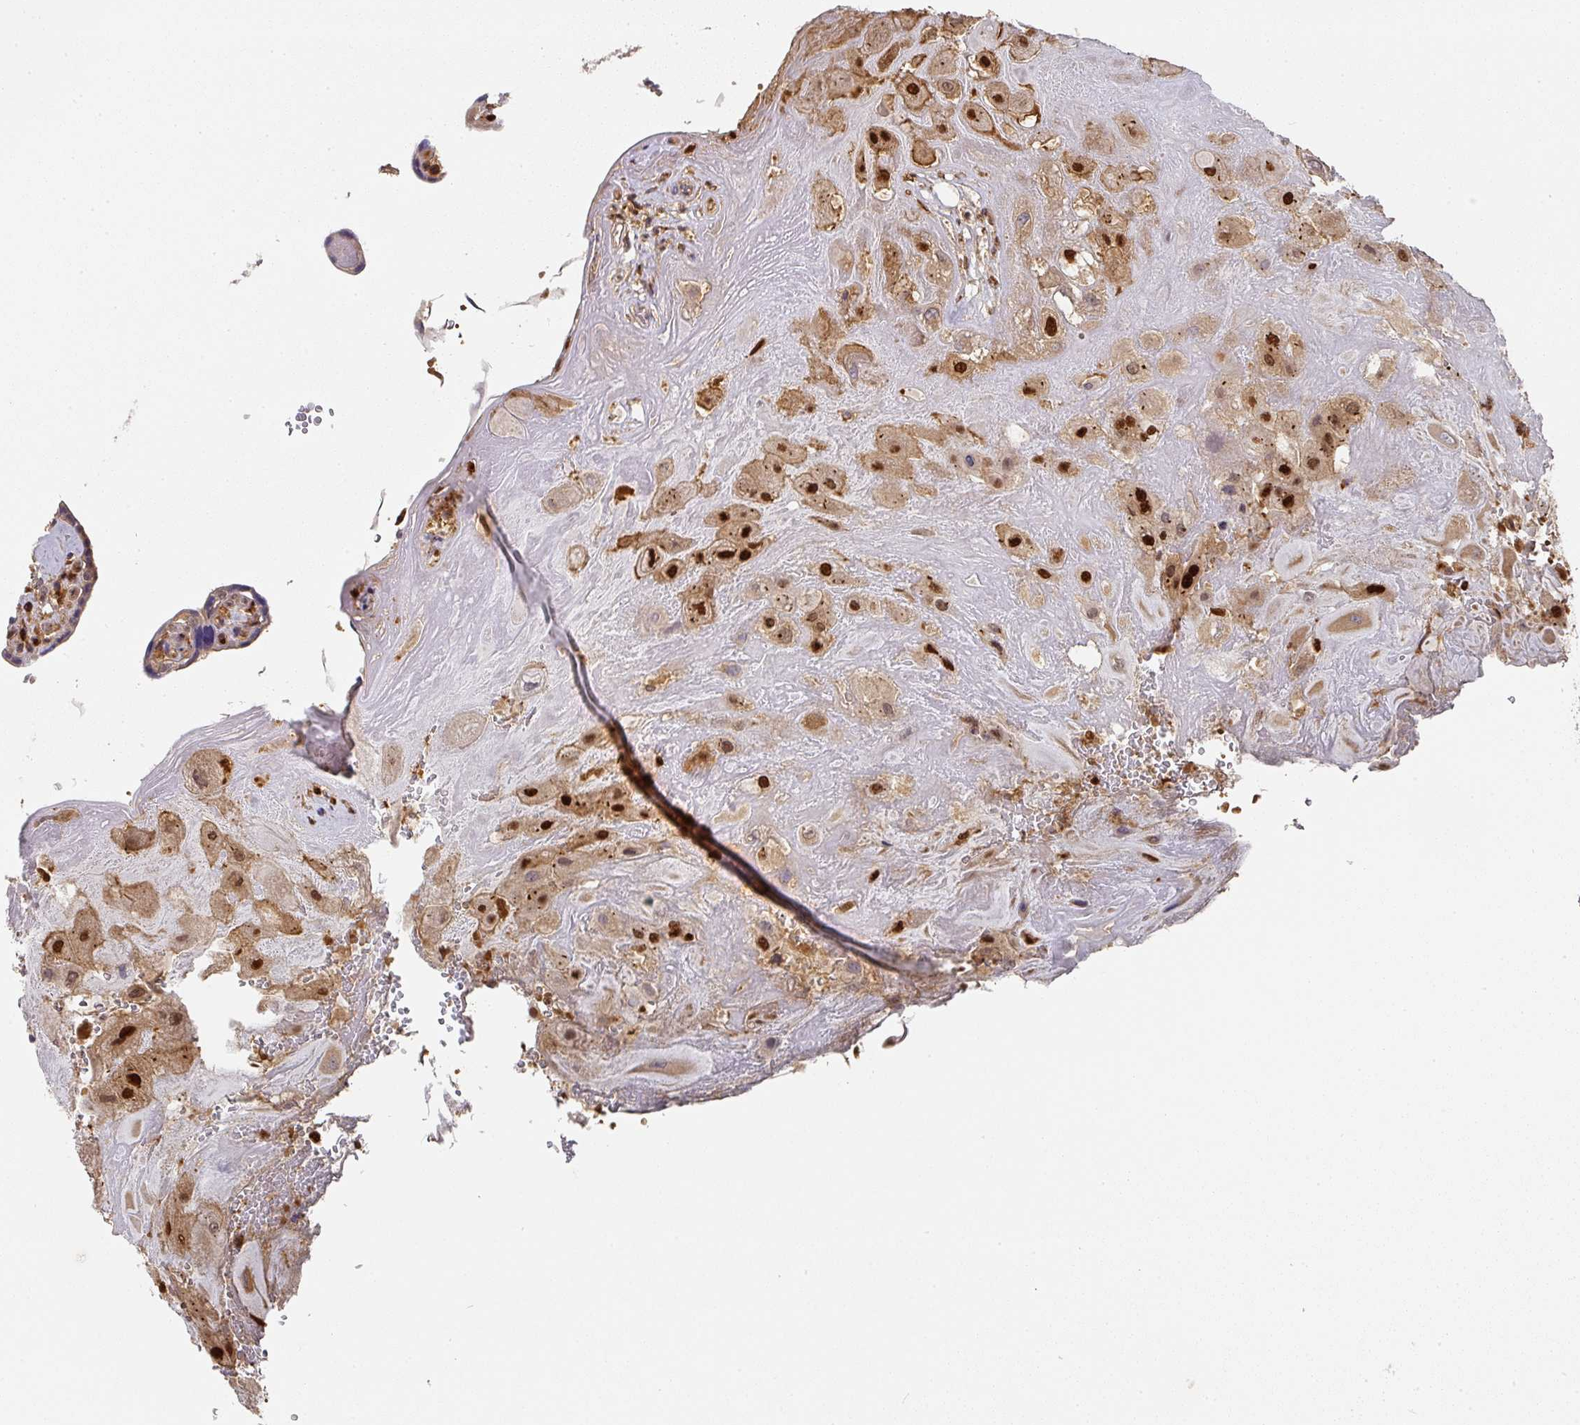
{"staining": {"intensity": "strong", "quantity": ">75%", "location": "nuclear"}, "tissue": "placenta", "cell_type": "Decidual cells", "image_type": "normal", "snomed": [{"axis": "morphology", "description": "Normal tissue, NOS"}, {"axis": "topography", "description": "Placenta"}], "caption": "IHC image of unremarkable placenta stained for a protein (brown), which exhibits high levels of strong nuclear positivity in approximately >75% of decidual cells.", "gene": "DIDO1", "patient": {"sex": "female", "age": 32}}